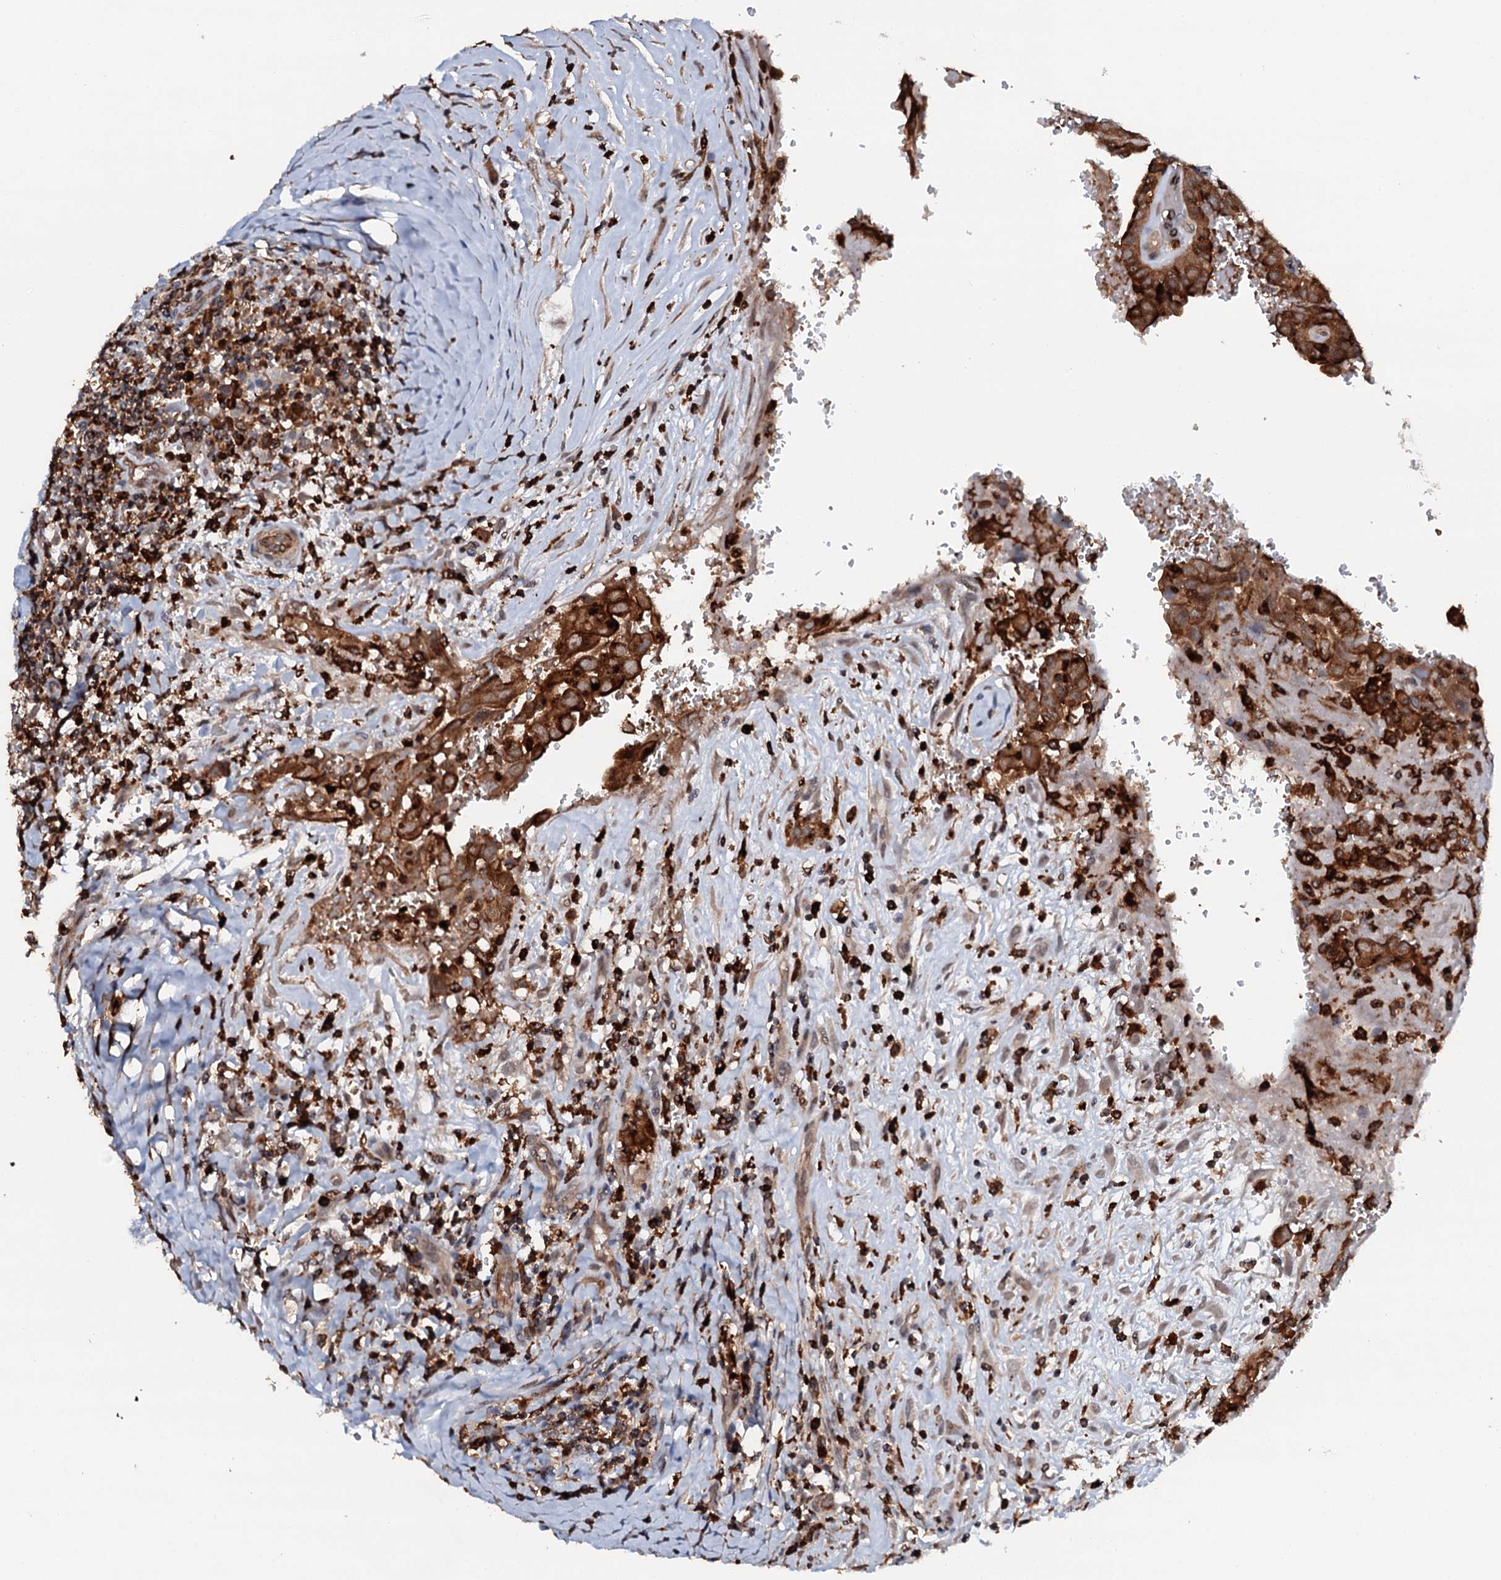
{"staining": {"intensity": "strong", "quantity": ">75%", "location": "cytoplasmic/membranous"}, "tissue": "thyroid cancer", "cell_type": "Tumor cells", "image_type": "cancer", "snomed": [{"axis": "morphology", "description": "Papillary adenocarcinoma, NOS"}, {"axis": "topography", "description": "Thyroid gland"}], "caption": "IHC (DAB) staining of thyroid cancer (papillary adenocarcinoma) exhibits strong cytoplasmic/membranous protein positivity in approximately >75% of tumor cells.", "gene": "VAMP8", "patient": {"sex": "male", "age": 77}}